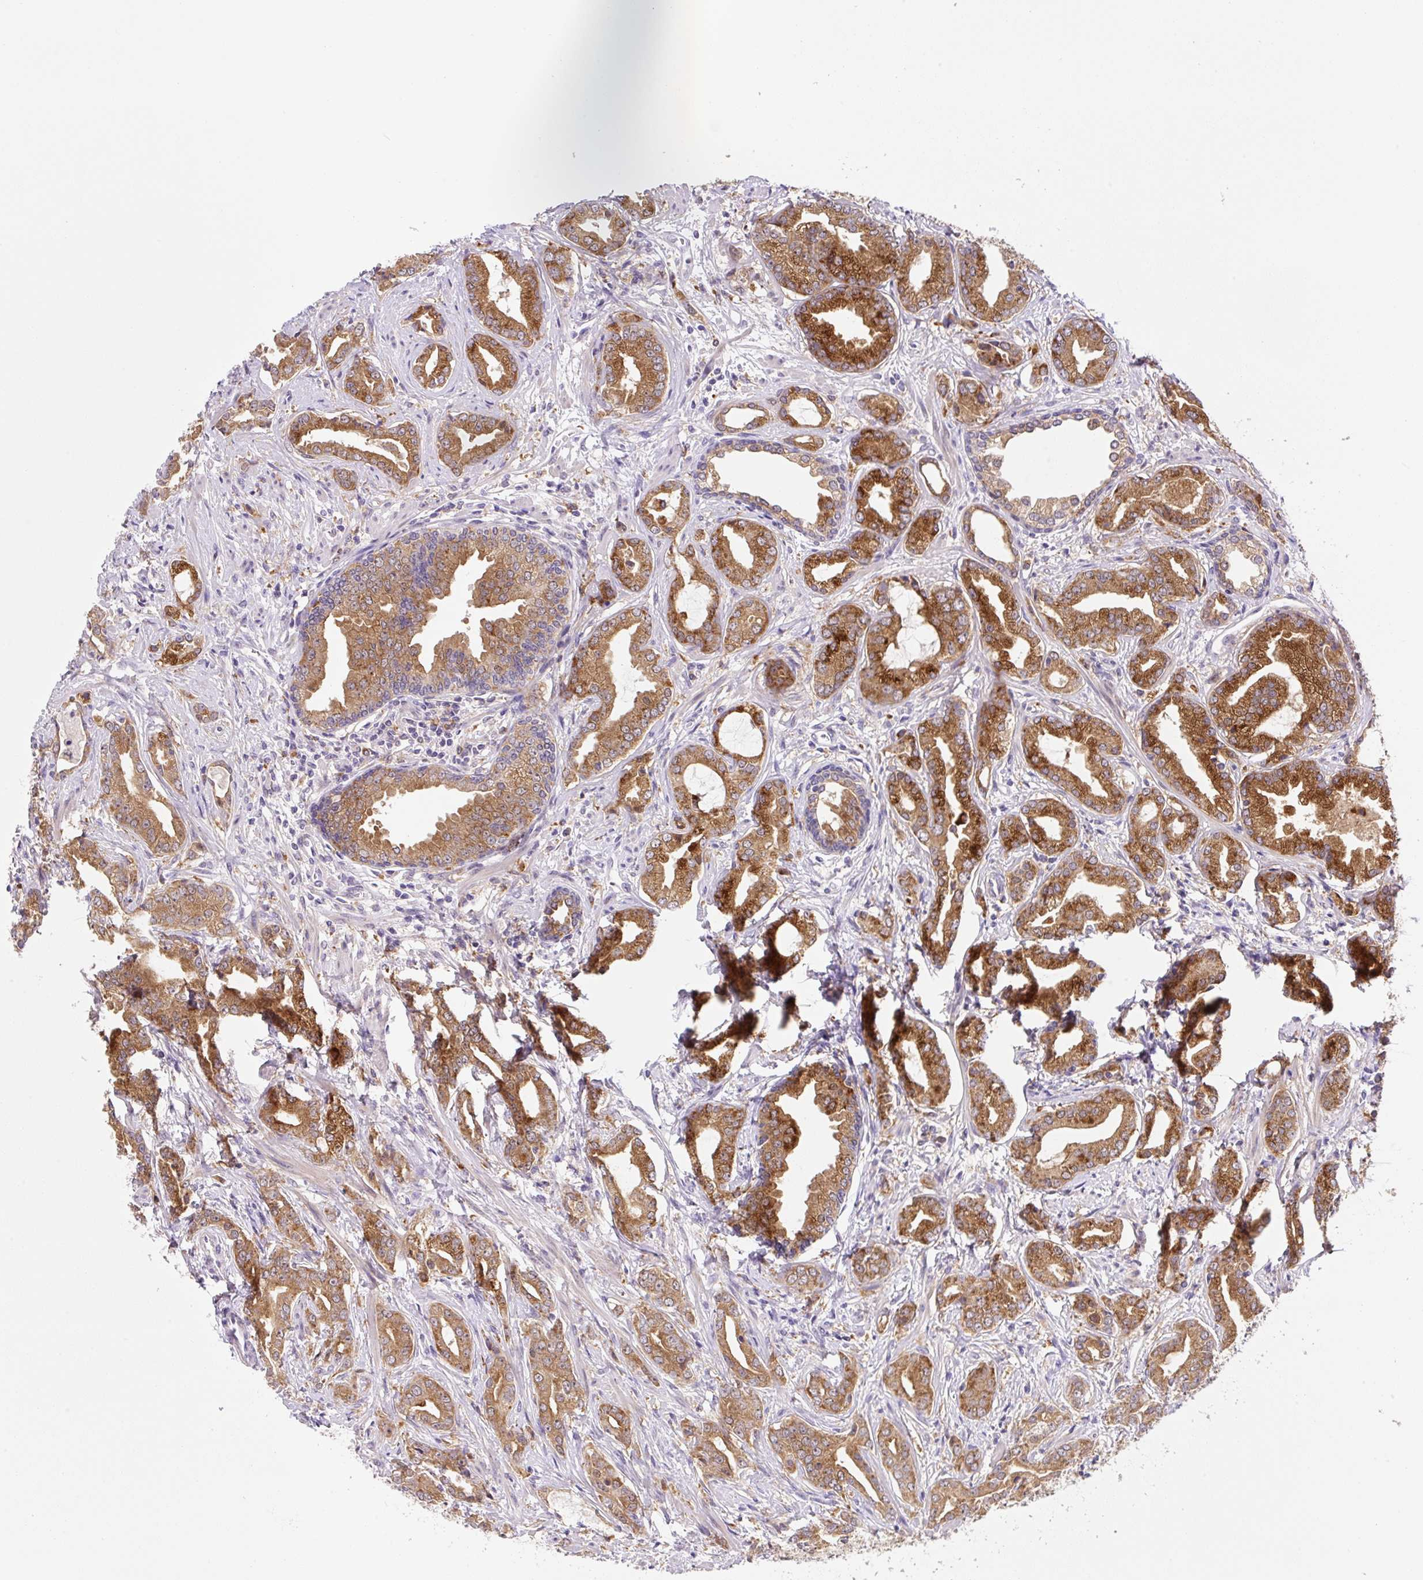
{"staining": {"intensity": "strong", "quantity": ">75%", "location": "cytoplasmic/membranous"}, "tissue": "prostate cancer", "cell_type": "Tumor cells", "image_type": "cancer", "snomed": [{"axis": "morphology", "description": "Adenocarcinoma, Medium grade"}, {"axis": "topography", "description": "Prostate"}], "caption": "This histopathology image displays immunohistochemistry (IHC) staining of human prostate cancer, with high strong cytoplasmic/membranous staining in approximately >75% of tumor cells.", "gene": "CEBPZOS", "patient": {"sex": "male", "age": 57}}